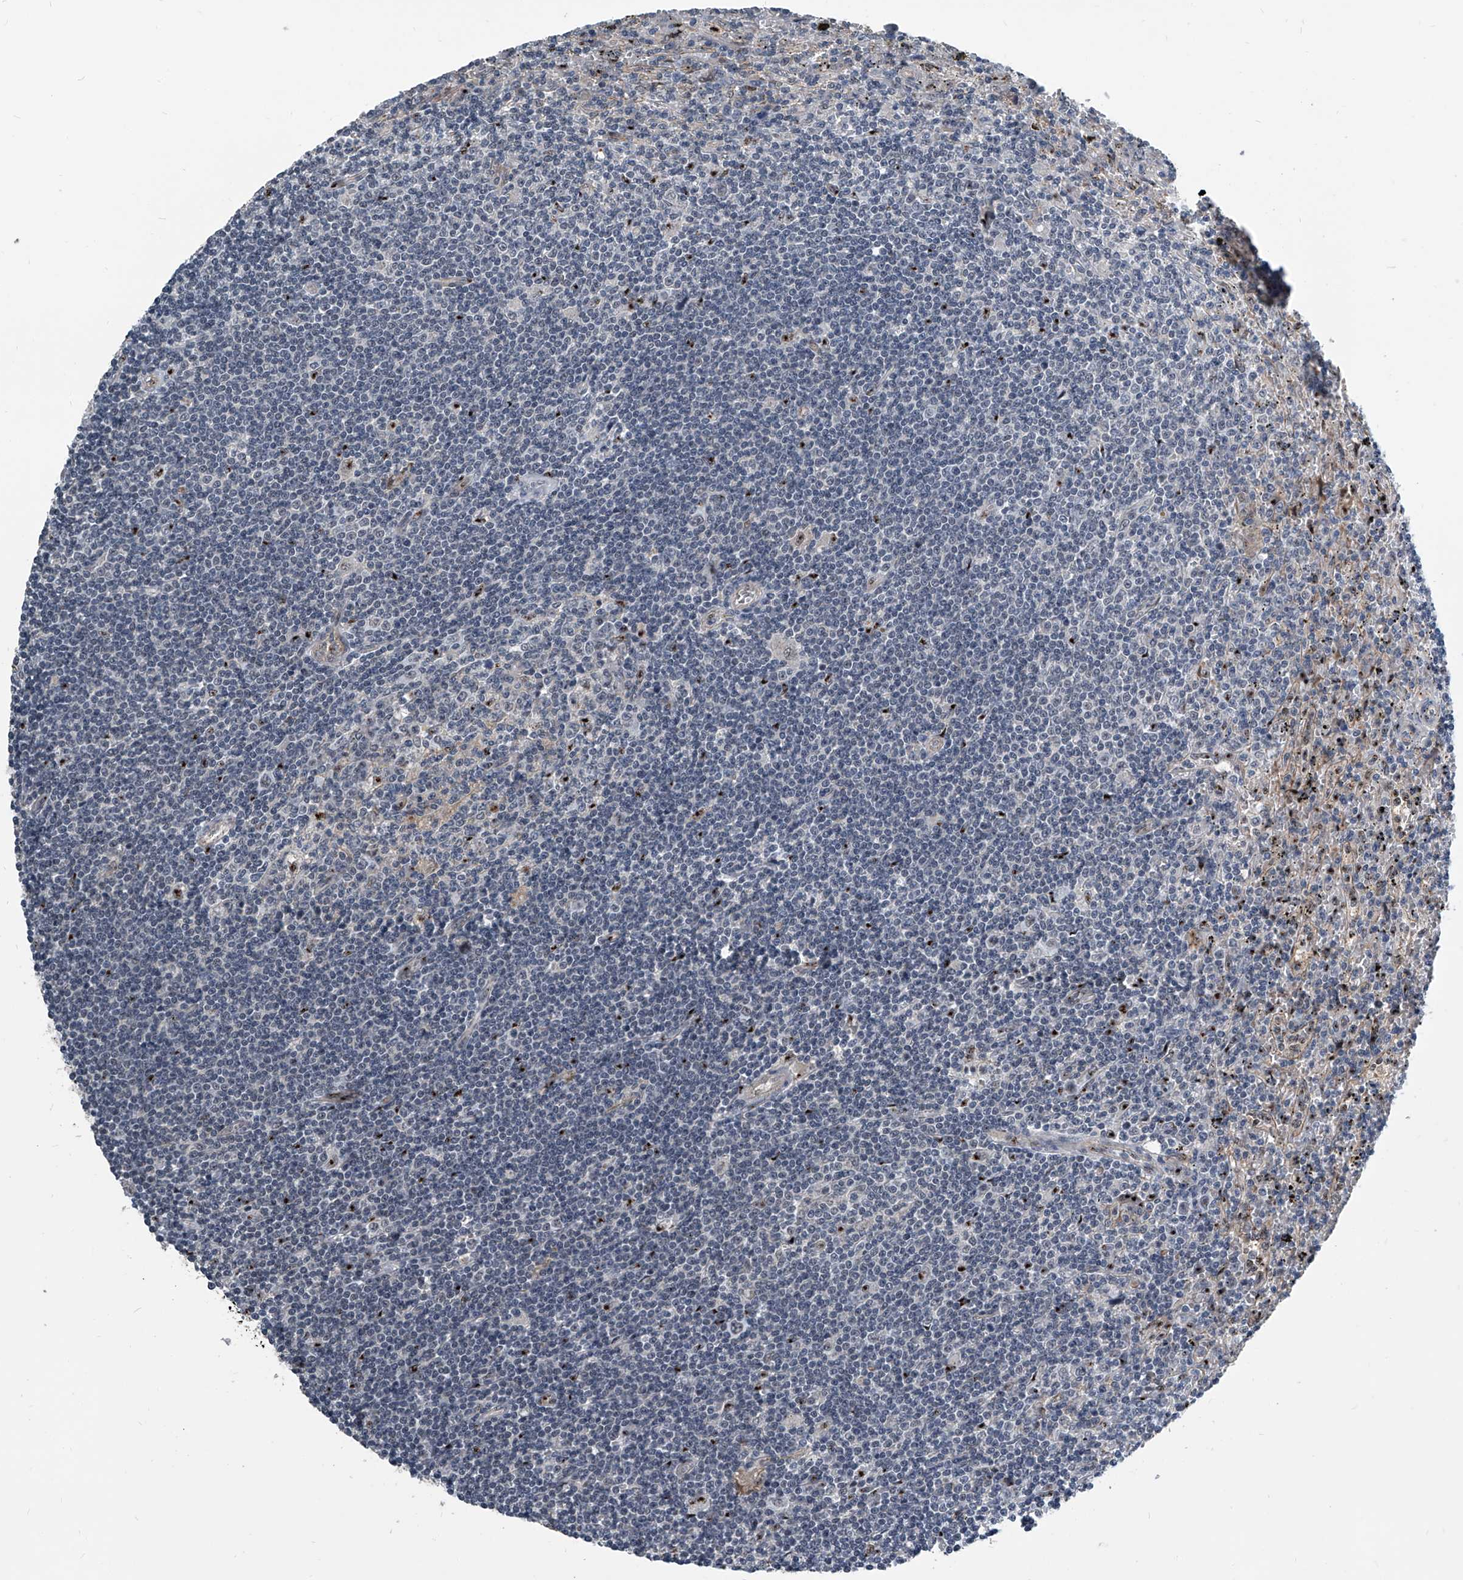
{"staining": {"intensity": "negative", "quantity": "none", "location": "none"}, "tissue": "lymphoma", "cell_type": "Tumor cells", "image_type": "cancer", "snomed": [{"axis": "morphology", "description": "Malignant lymphoma, non-Hodgkin's type, Low grade"}, {"axis": "topography", "description": "Spleen"}], "caption": "IHC image of neoplastic tissue: low-grade malignant lymphoma, non-Hodgkin's type stained with DAB demonstrates no significant protein expression in tumor cells.", "gene": "MEN1", "patient": {"sex": "male", "age": 76}}